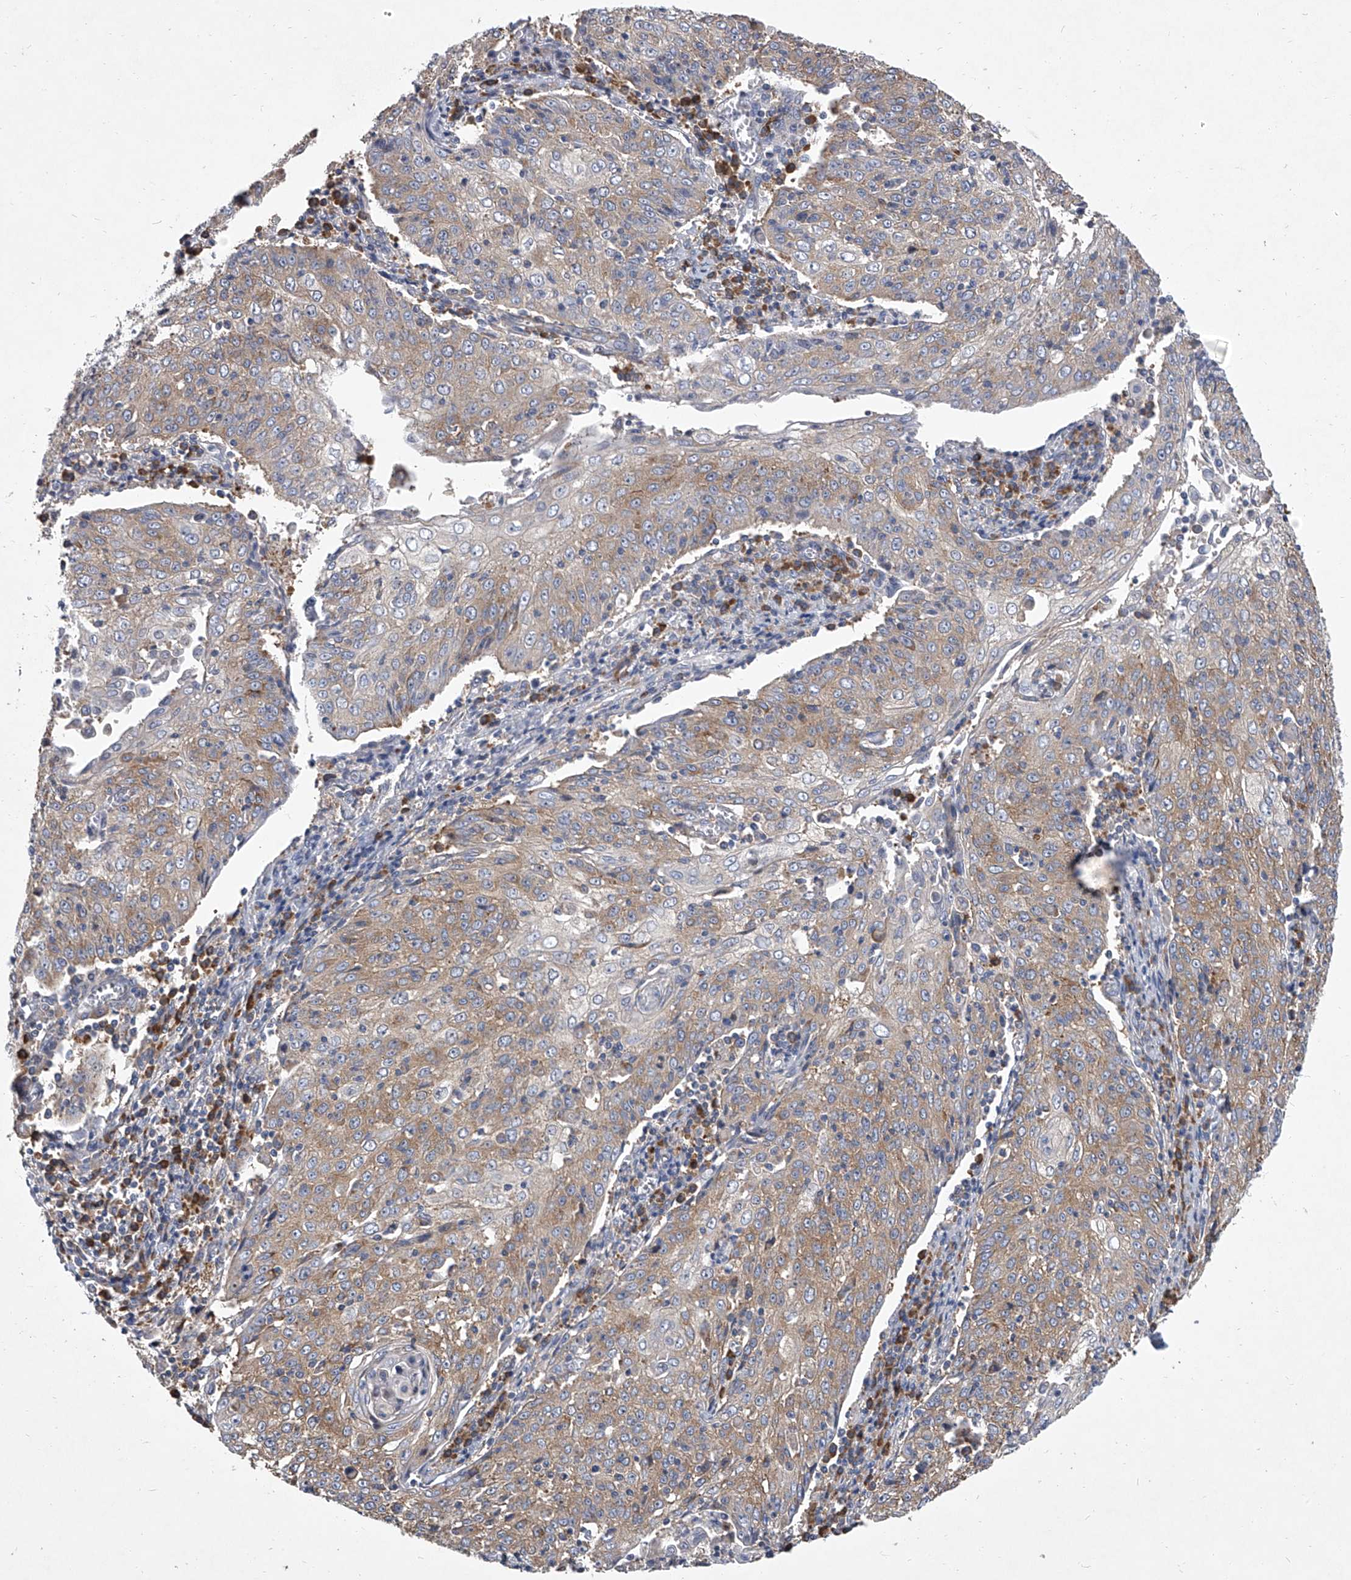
{"staining": {"intensity": "weak", "quantity": ">75%", "location": "cytoplasmic/membranous"}, "tissue": "cervical cancer", "cell_type": "Tumor cells", "image_type": "cancer", "snomed": [{"axis": "morphology", "description": "Squamous cell carcinoma, NOS"}, {"axis": "topography", "description": "Cervix"}], "caption": "The micrograph displays staining of squamous cell carcinoma (cervical), revealing weak cytoplasmic/membranous protein staining (brown color) within tumor cells.", "gene": "EIF2S2", "patient": {"sex": "female", "age": 48}}